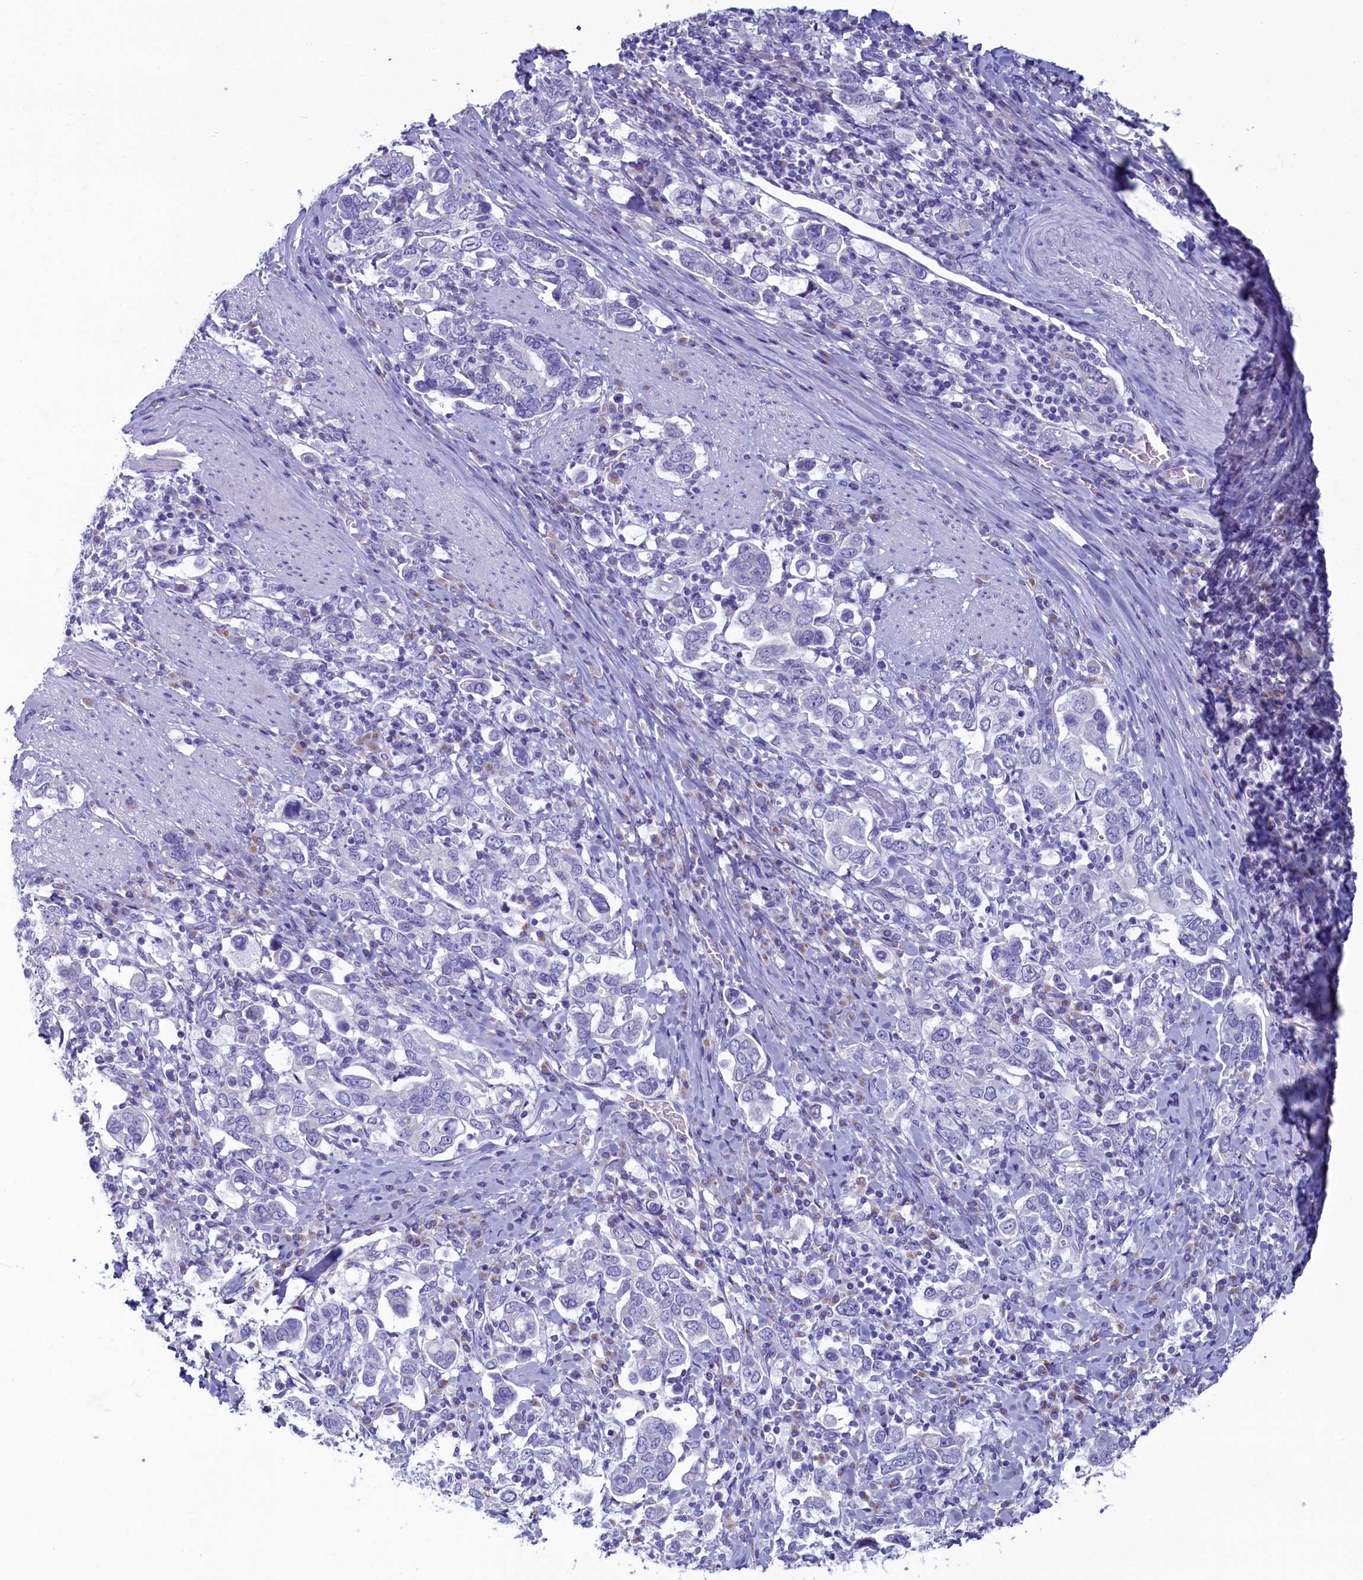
{"staining": {"intensity": "negative", "quantity": "none", "location": "none"}, "tissue": "stomach cancer", "cell_type": "Tumor cells", "image_type": "cancer", "snomed": [{"axis": "morphology", "description": "Adenocarcinoma, NOS"}, {"axis": "topography", "description": "Stomach, upper"}], "caption": "Immunohistochemistry (IHC) photomicrograph of neoplastic tissue: stomach adenocarcinoma stained with DAB (3,3'-diaminobenzidine) demonstrates no significant protein positivity in tumor cells.", "gene": "SKA3", "patient": {"sex": "male", "age": 62}}